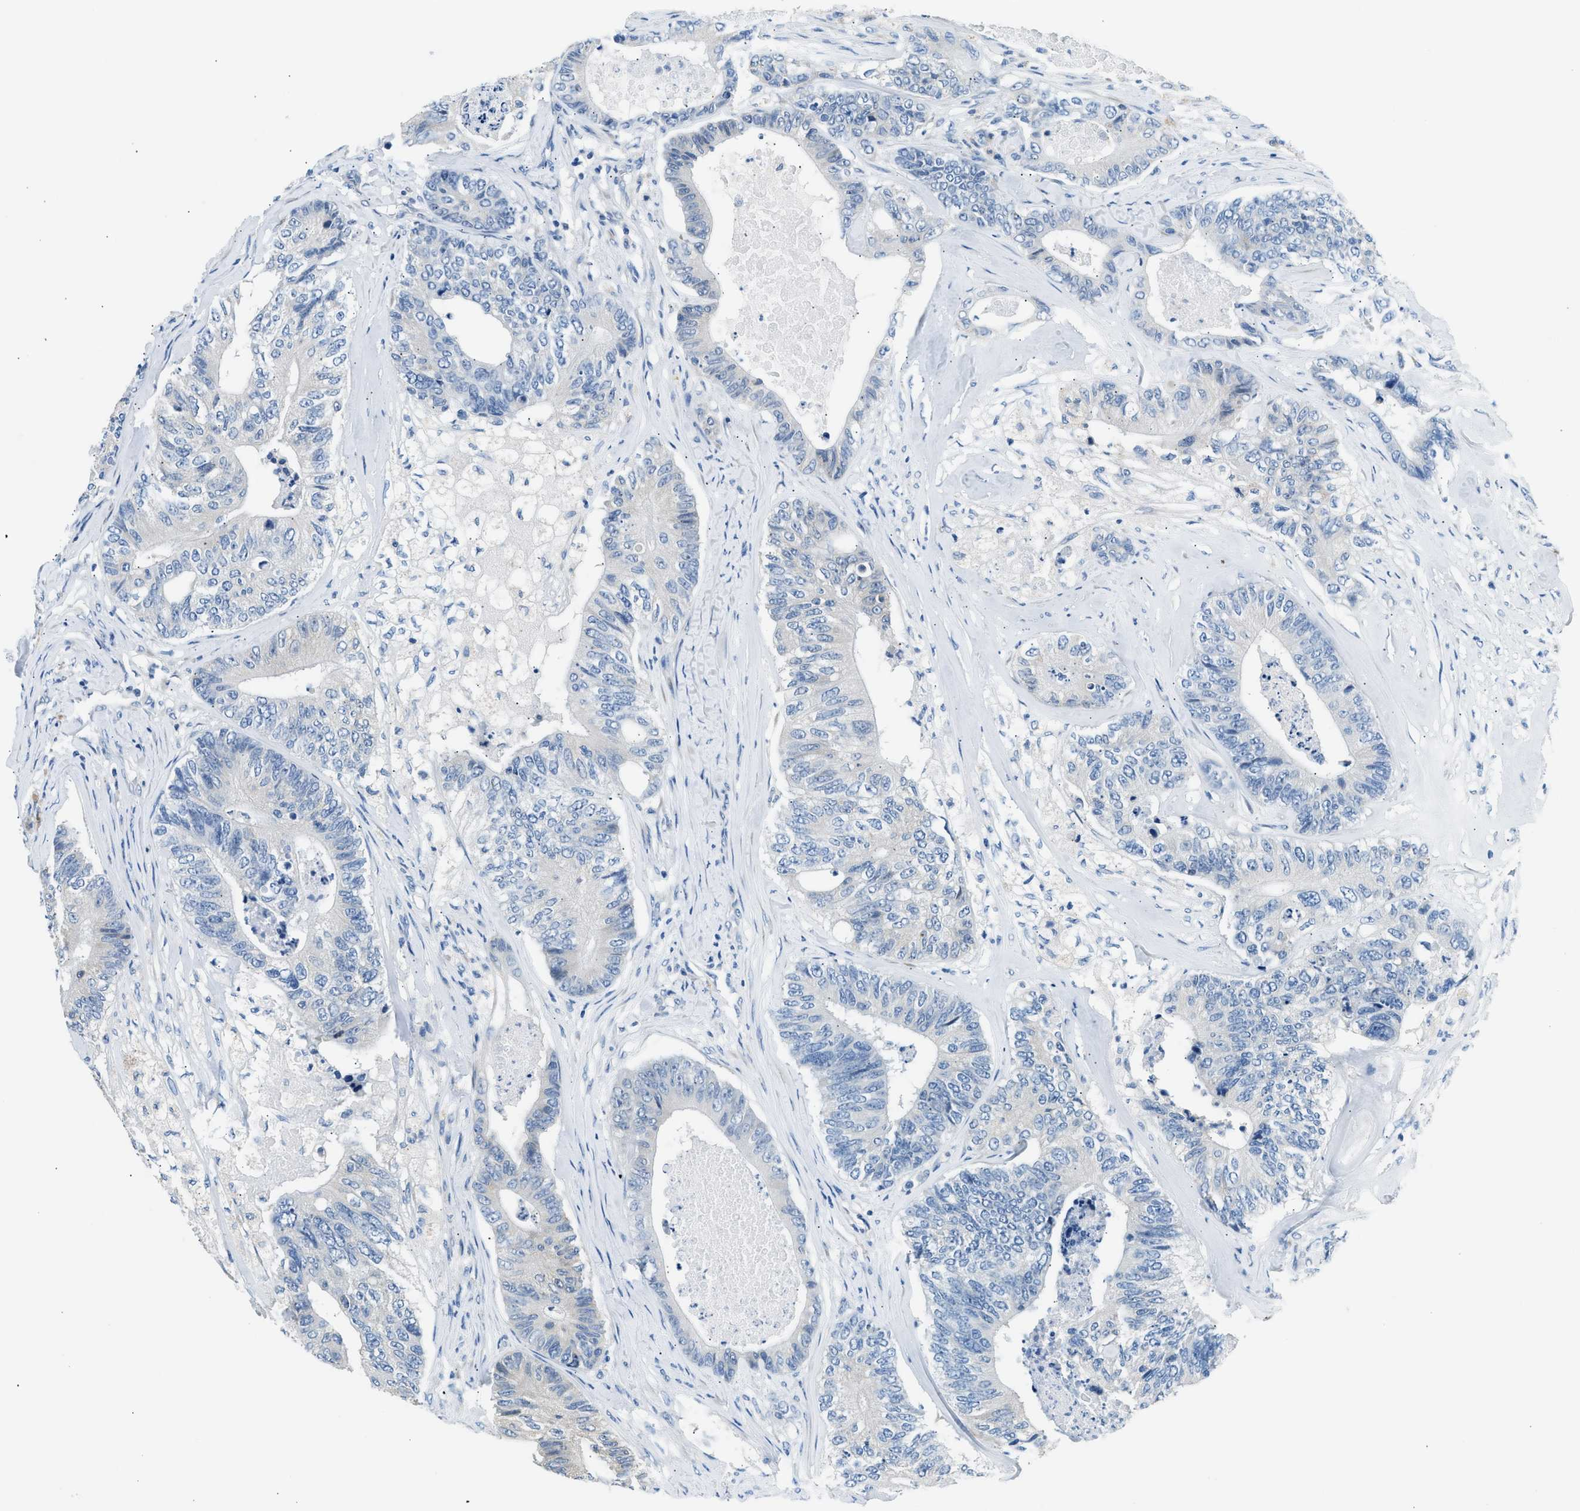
{"staining": {"intensity": "negative", "quantity": "none", "location": "none"}, "tissue": "colorectal cancer", "cell_type": "Tumor cells", "image_type": "cancer", "snomed": [{"axis": "morphology", "description": "Adenocarcinoma, NOS"}, {"axis": "topography", "description": "Colon"}], "caption": "Image shows no significant protein expression in tumor cells of colorectal cancer.", "gene": "CLDN18", "patient": {"sex": "female", "age": 67}}